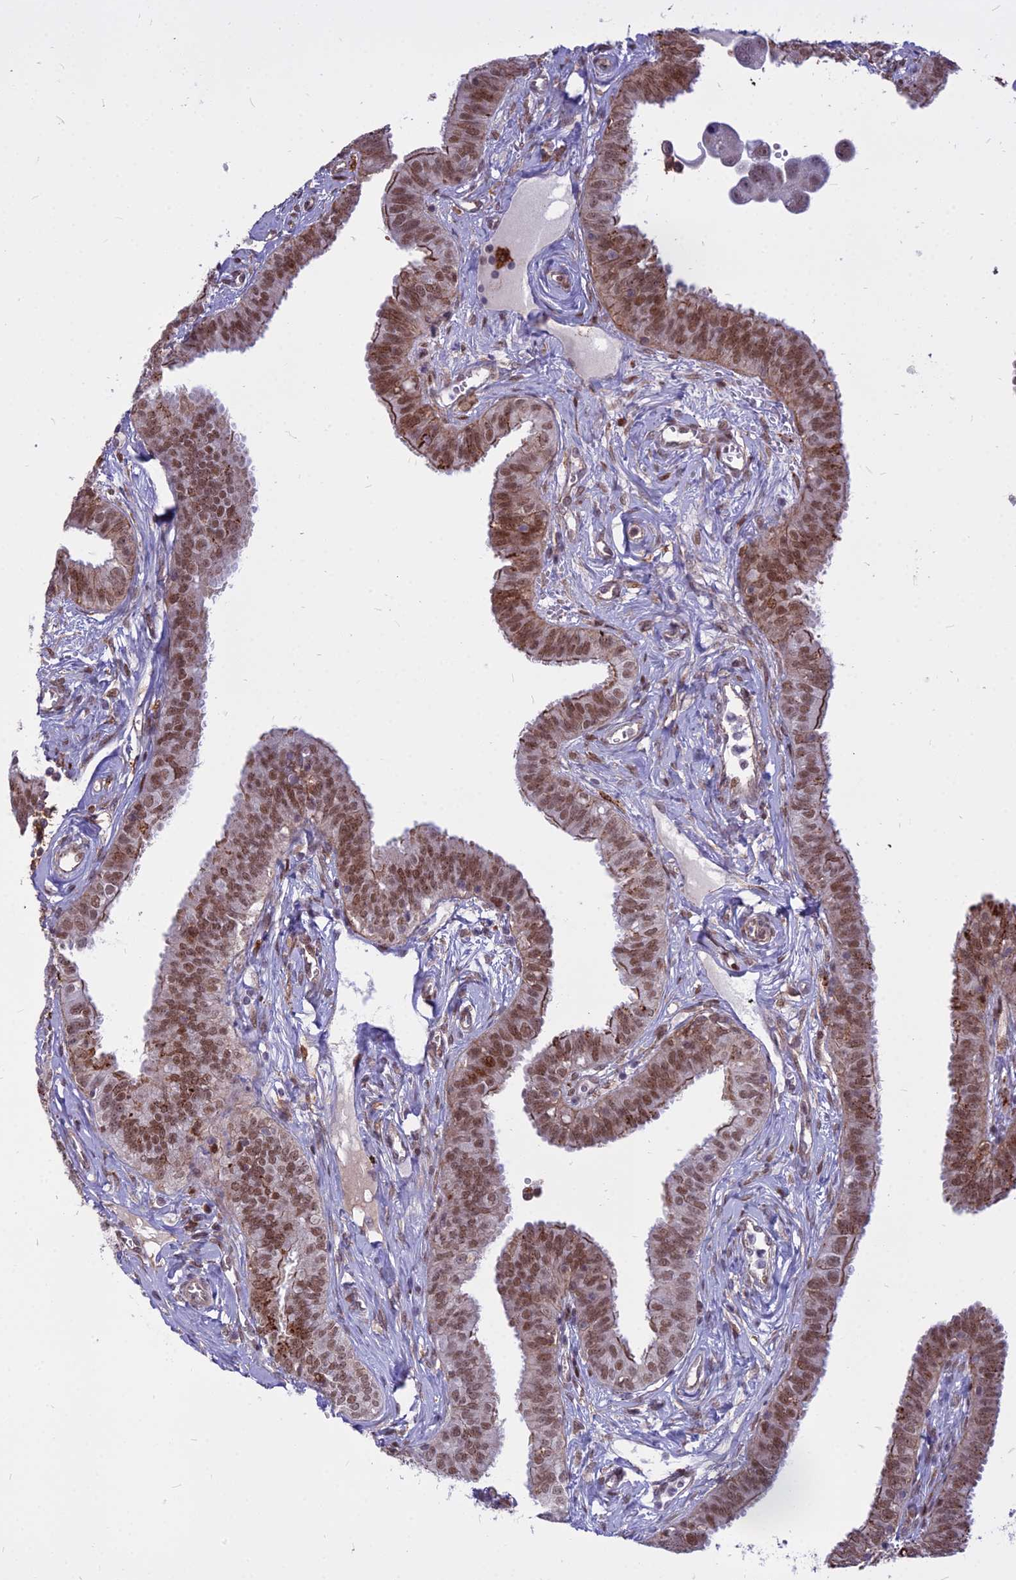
{"staining": {"intensity": "moderate", "quantity": ">75%", "location": "cytoplasmic/membranous,nuclear"}, "tissue": "fallopian tube", "cell_type": "Glandular cells", "image_type": "normal", "snomed": [{"axis": "morphology", "description": "Normal tissue, NOS"}, {"axis": "morphology", "description": "Carcinoma, NOS"}, {"axis": "topography", "description": "Fallopian tube"}, {"axis": "topography", "description": "Ovary"}], "caption": "A medium amount of moderate cytoplasmic/membranous,nuclear expression is seen in about >75% of glandular cells in unremarkable fallopian tube.", "gene": "ALG10B", "patient": {"sex": "female", "age": 59}}